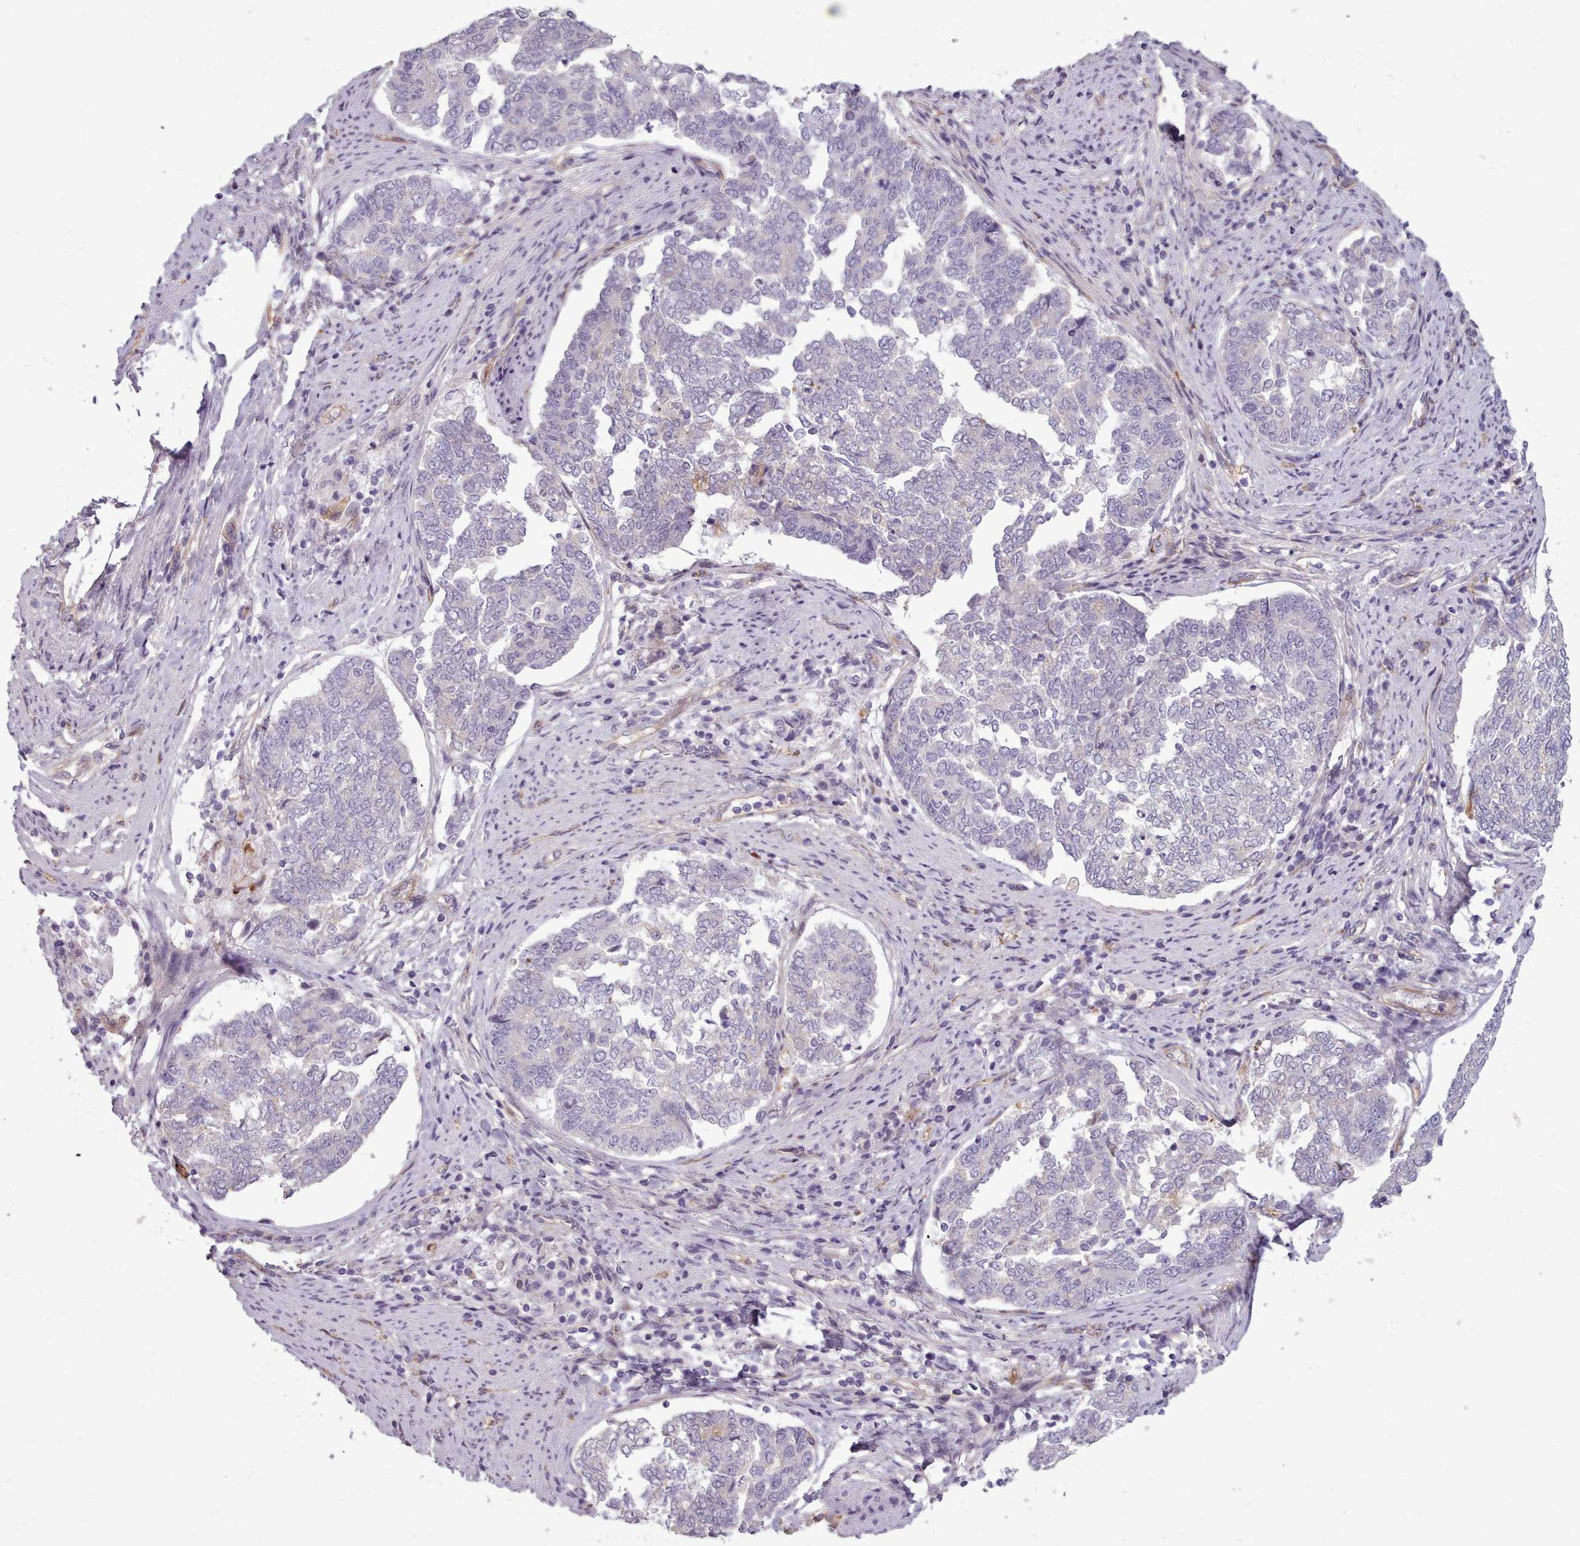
{"staining": {"intensity": "negative", "quantity": "none", "location": "none"}, "tissue": "endometrial cancer", "cell_type": "Tumor cells", "image_type": "cancer", "snomed": [{"axis": "morphology", "description": "Adenocarcinoma, NOS"}, {"axis": "topography", "description": "Endometrium"}], "caption": "The micrograph displays no significant staining in tumor cells of adenocarcinoma (endometrial). (DAB (3,3'-diaminobenzidine) IHC, high magnification).", "gene": "PLD4", "patient": {"sex": "female", "age": 80}}